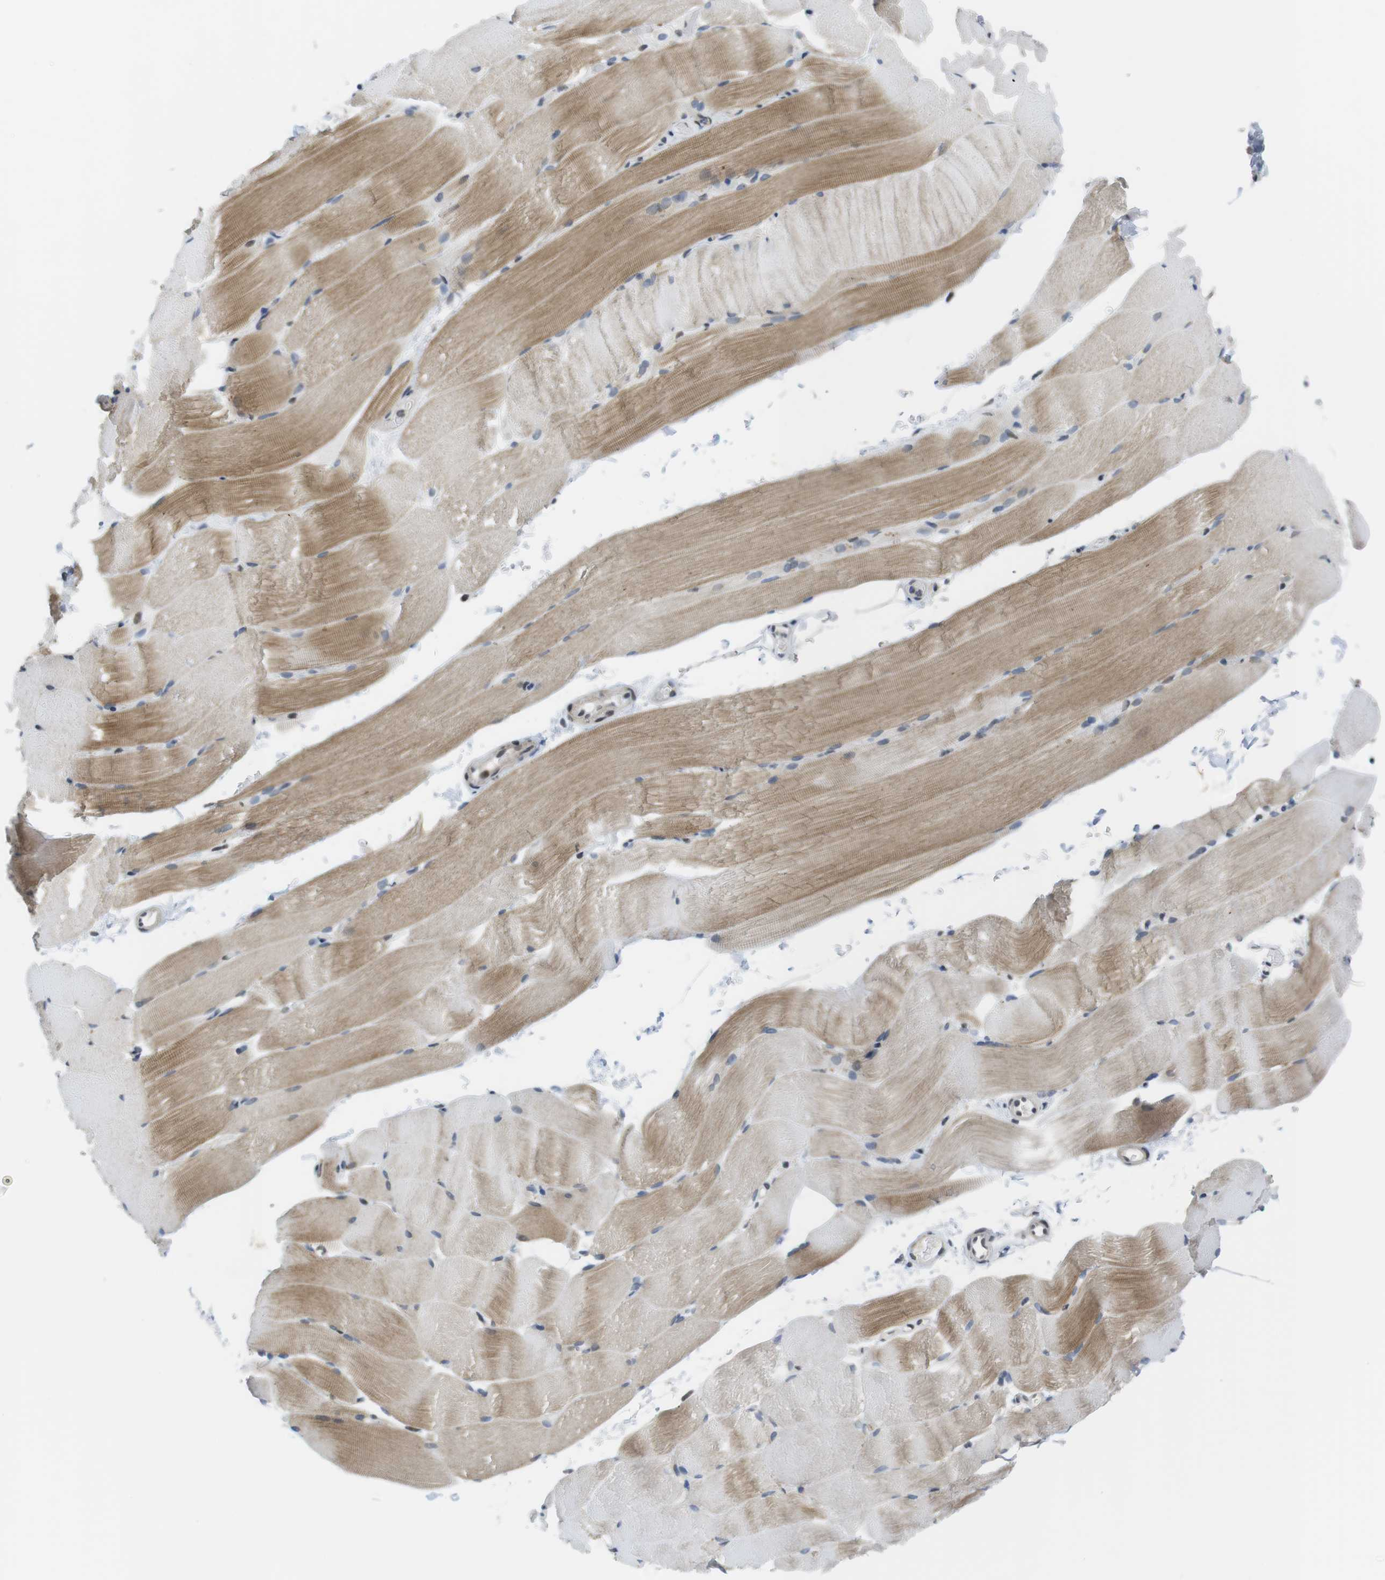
{"staining": {"intensity": "moderate", "quantity": ">75%", "location": "cytoplasmic/membranous"}, "tissue": "skeletal muscle", "cell_type": "Myocytes", "image_type": "normal", "snomed": [{"axis": "morphology", "description": "Normal tissue, NOS"}, {"axis": "topography", "description": "Skeletal muscle"}, {"axis": "topography", "description": "Parathyroid gland"}], "caption": "Immunohistochemical staining of benign human skeletal muscle displays >75% levels of moderate cytoplasmic/membranous protein staining in approximately >75% of myocytes. The protein of interest is shown in brown color, while the nuclei are stained blue.", "gene": "BRD4", "patient": {"sex": "female", "age": 37}}